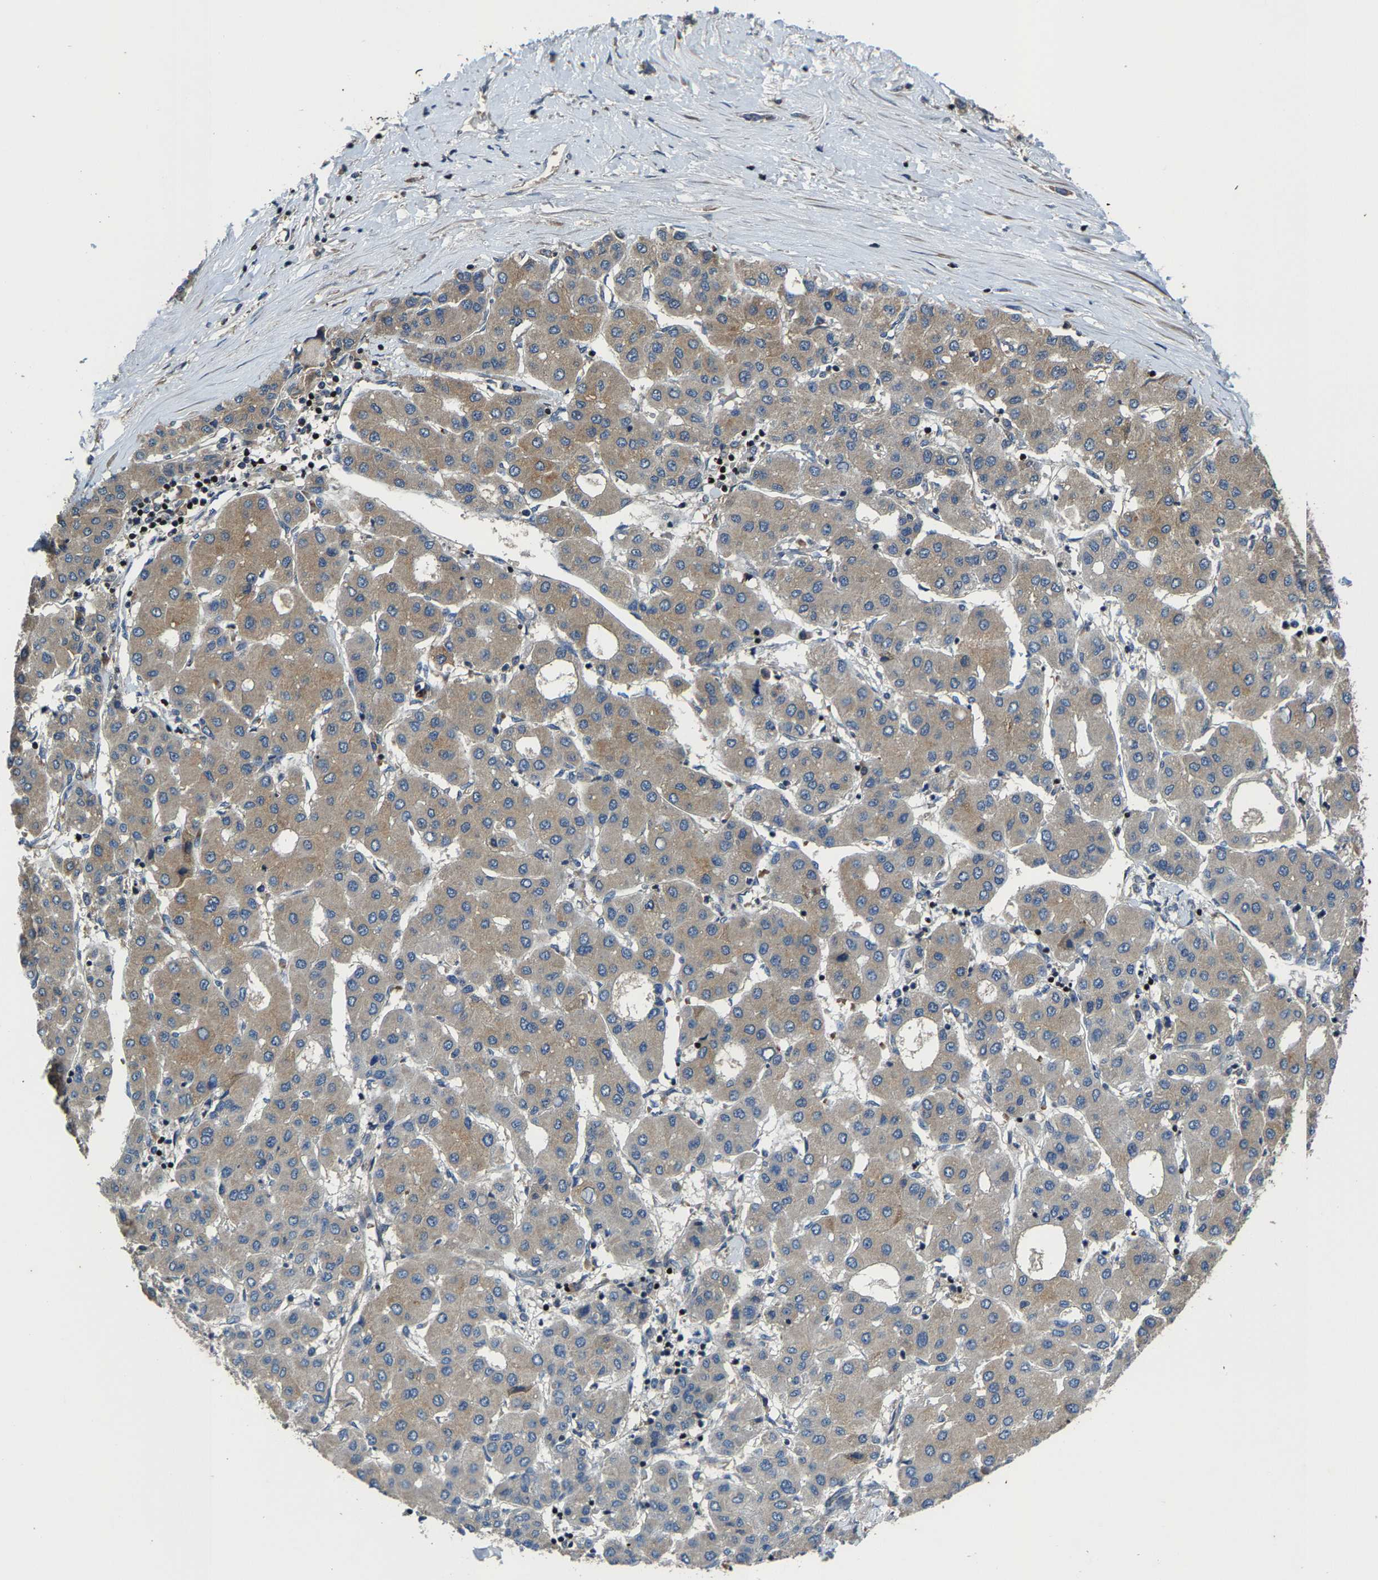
{"staining": {"intensity": "weak", "quantity": ">75%", "location": "cytoplasmic/membranous"}, "tissue": "liver cancer", "cell_type": "Tumor cells", "image_type": "cancer", "snomed": [{"axis": "morphology", "description": "Carcinoma, Hepatocellular, NOS"}, {"axis": "topography", "description": "Liver"}], "caption": "A micrograph showing weak cytoplasmic/membranous positivity in about >75% of tumor cells in liver cancer (hepatocellular carcinoma), as visualized by brown immunohistochemical staining.", "gene": "AGBL3", "patient": {"sex": "male", "age": 65}}